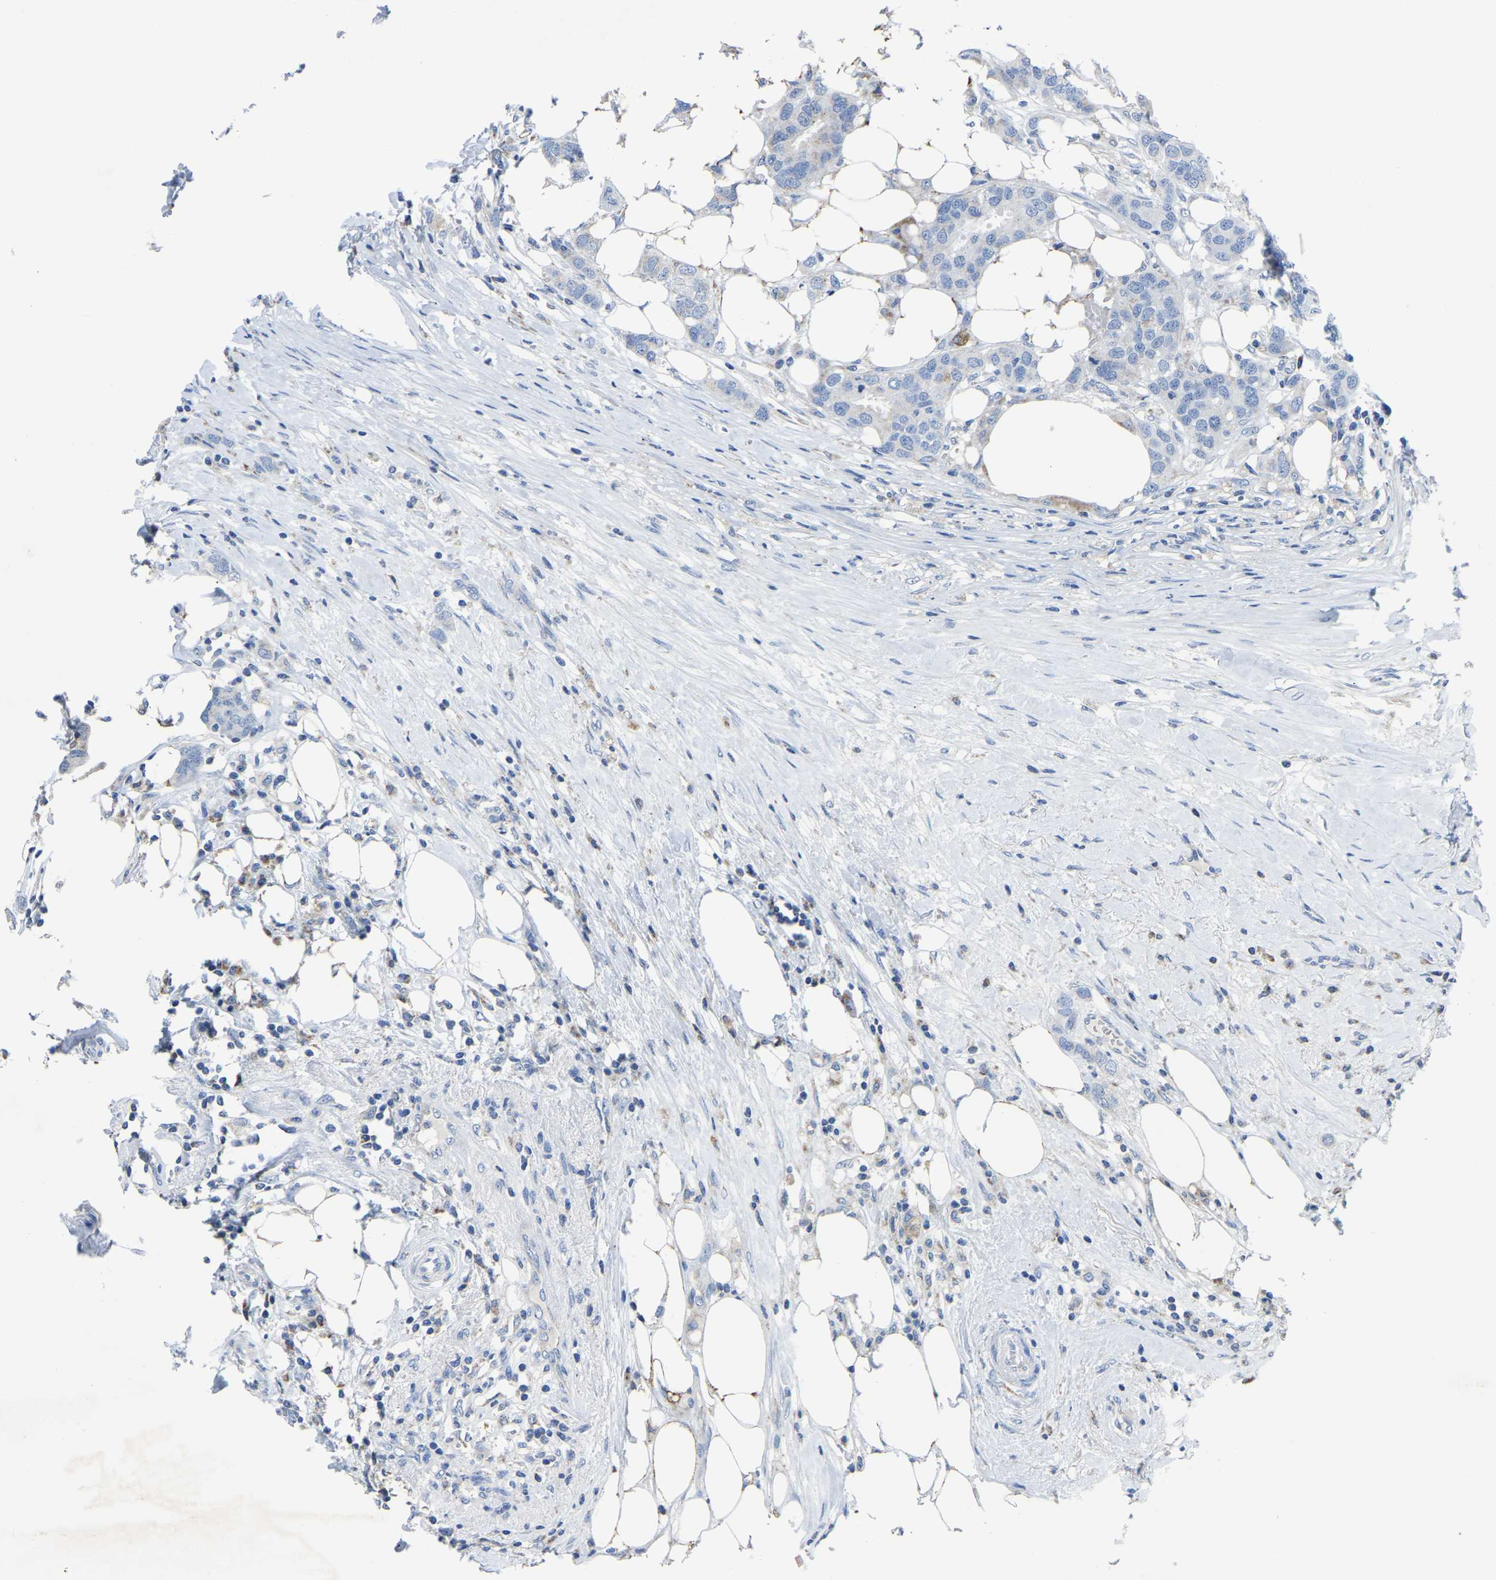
{"staining": {"intensity": "negative", "quantity": "none", "location": "none"}, "tissue": "breast cancer", "cell_type": "Tumor cells", "image_type": "cancer", "snomed": [{"axis": "morphology", "description": "Duct carcinoma"}, {"axis": "topography", "description": "Breast"}], "caption": "An IHC micrograph of breast cancer is shown. There is no staining in tumor cells of breast cancer.", "gene": "ETFA", "patient": {"sex": "female", "age": 50}}